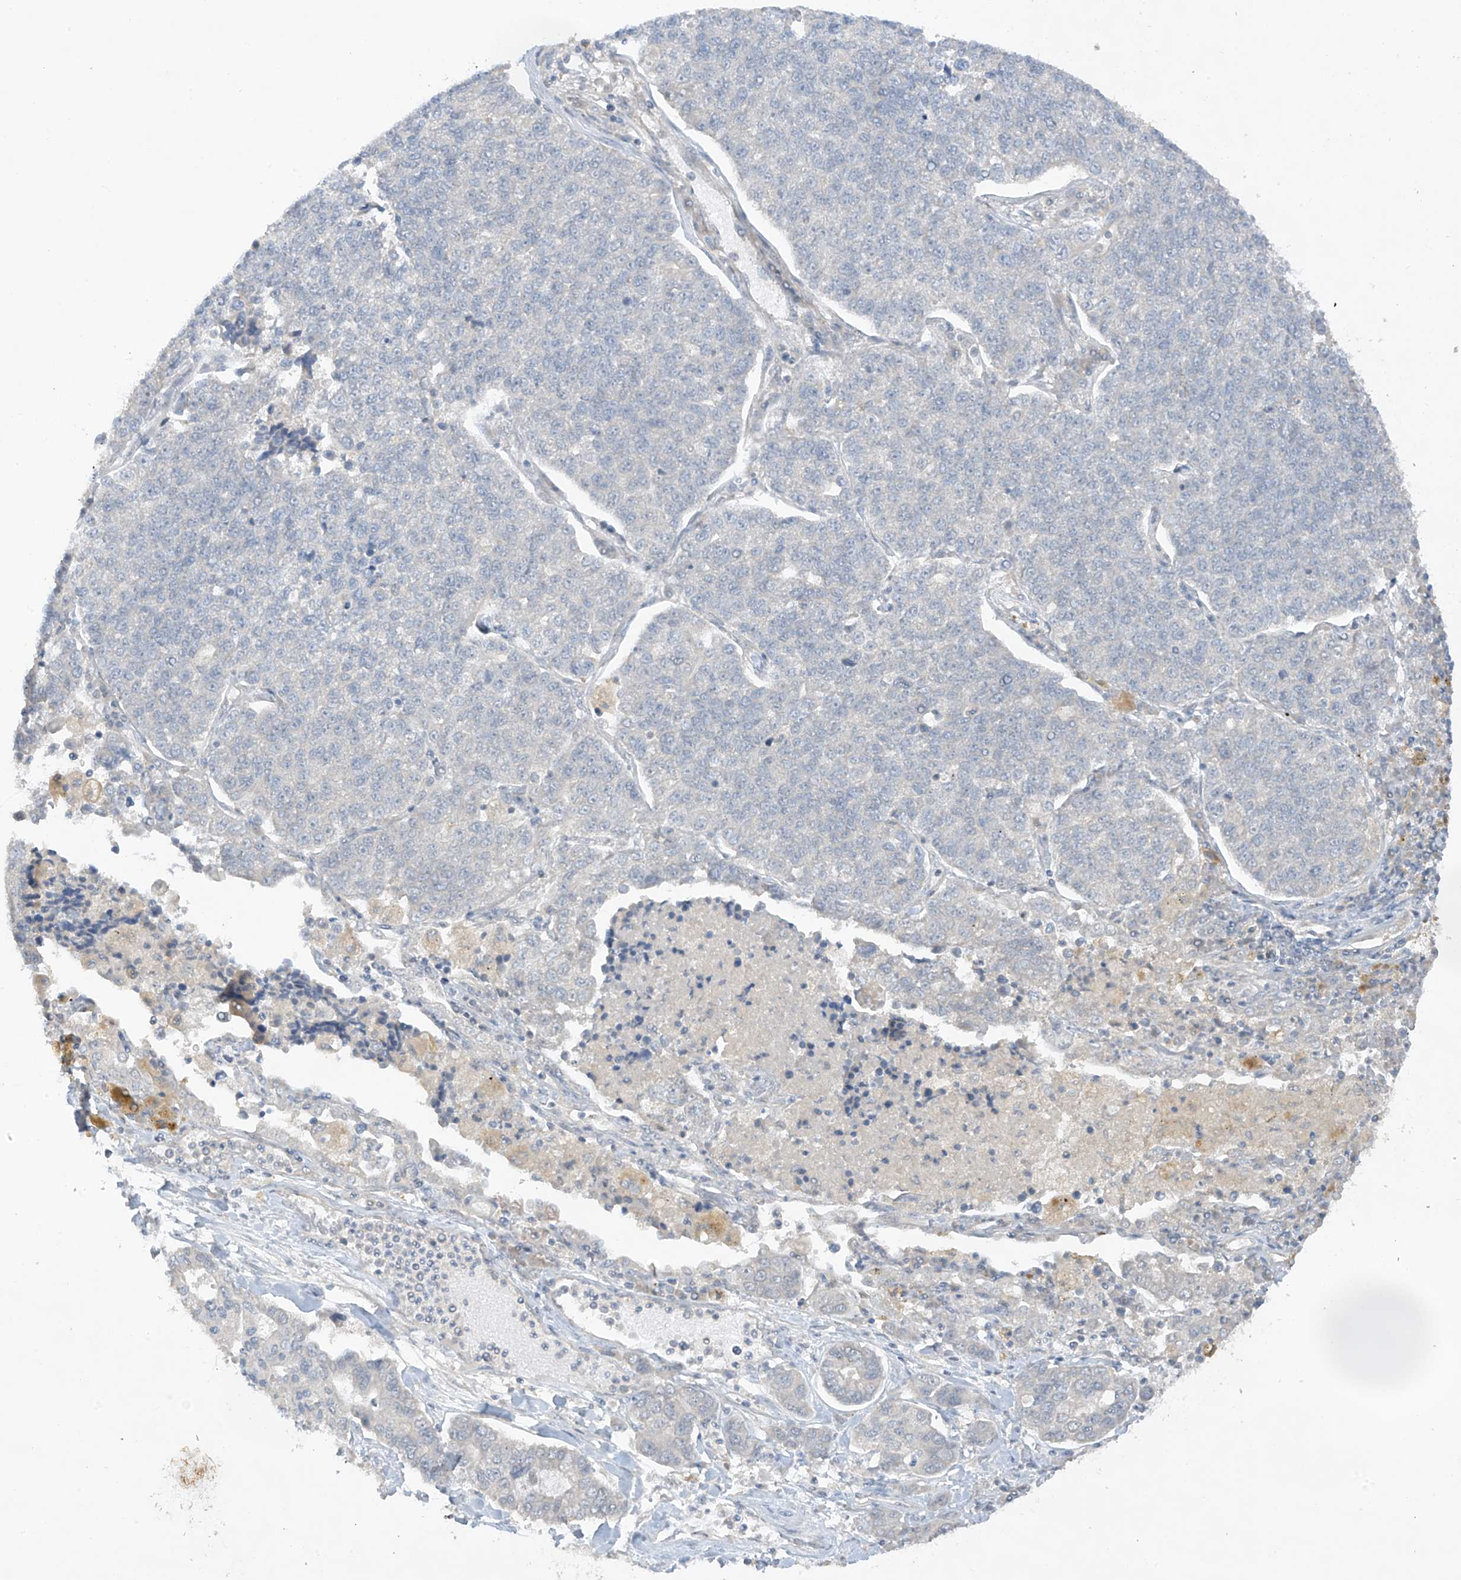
{"staining": {"intensity": "negative", "quantity": "none", "location": "none"}, "tissue": "lung cancer", "cell_type": "Tumor cells", "image_type": "cancer", "snomed": [{"axis": "morphology", "description": "Adenocarcinoma, NOS"}, {"axis": "topography", "description": "Lung"}], "caption": "Photomicrograph shows no protein expression in tumor cells of lung cancer tissue. (IHC, brightfield microscopy, high magnification).", "gene": "ANGEL2", "patient": {"sex": "male", "age": 49}}